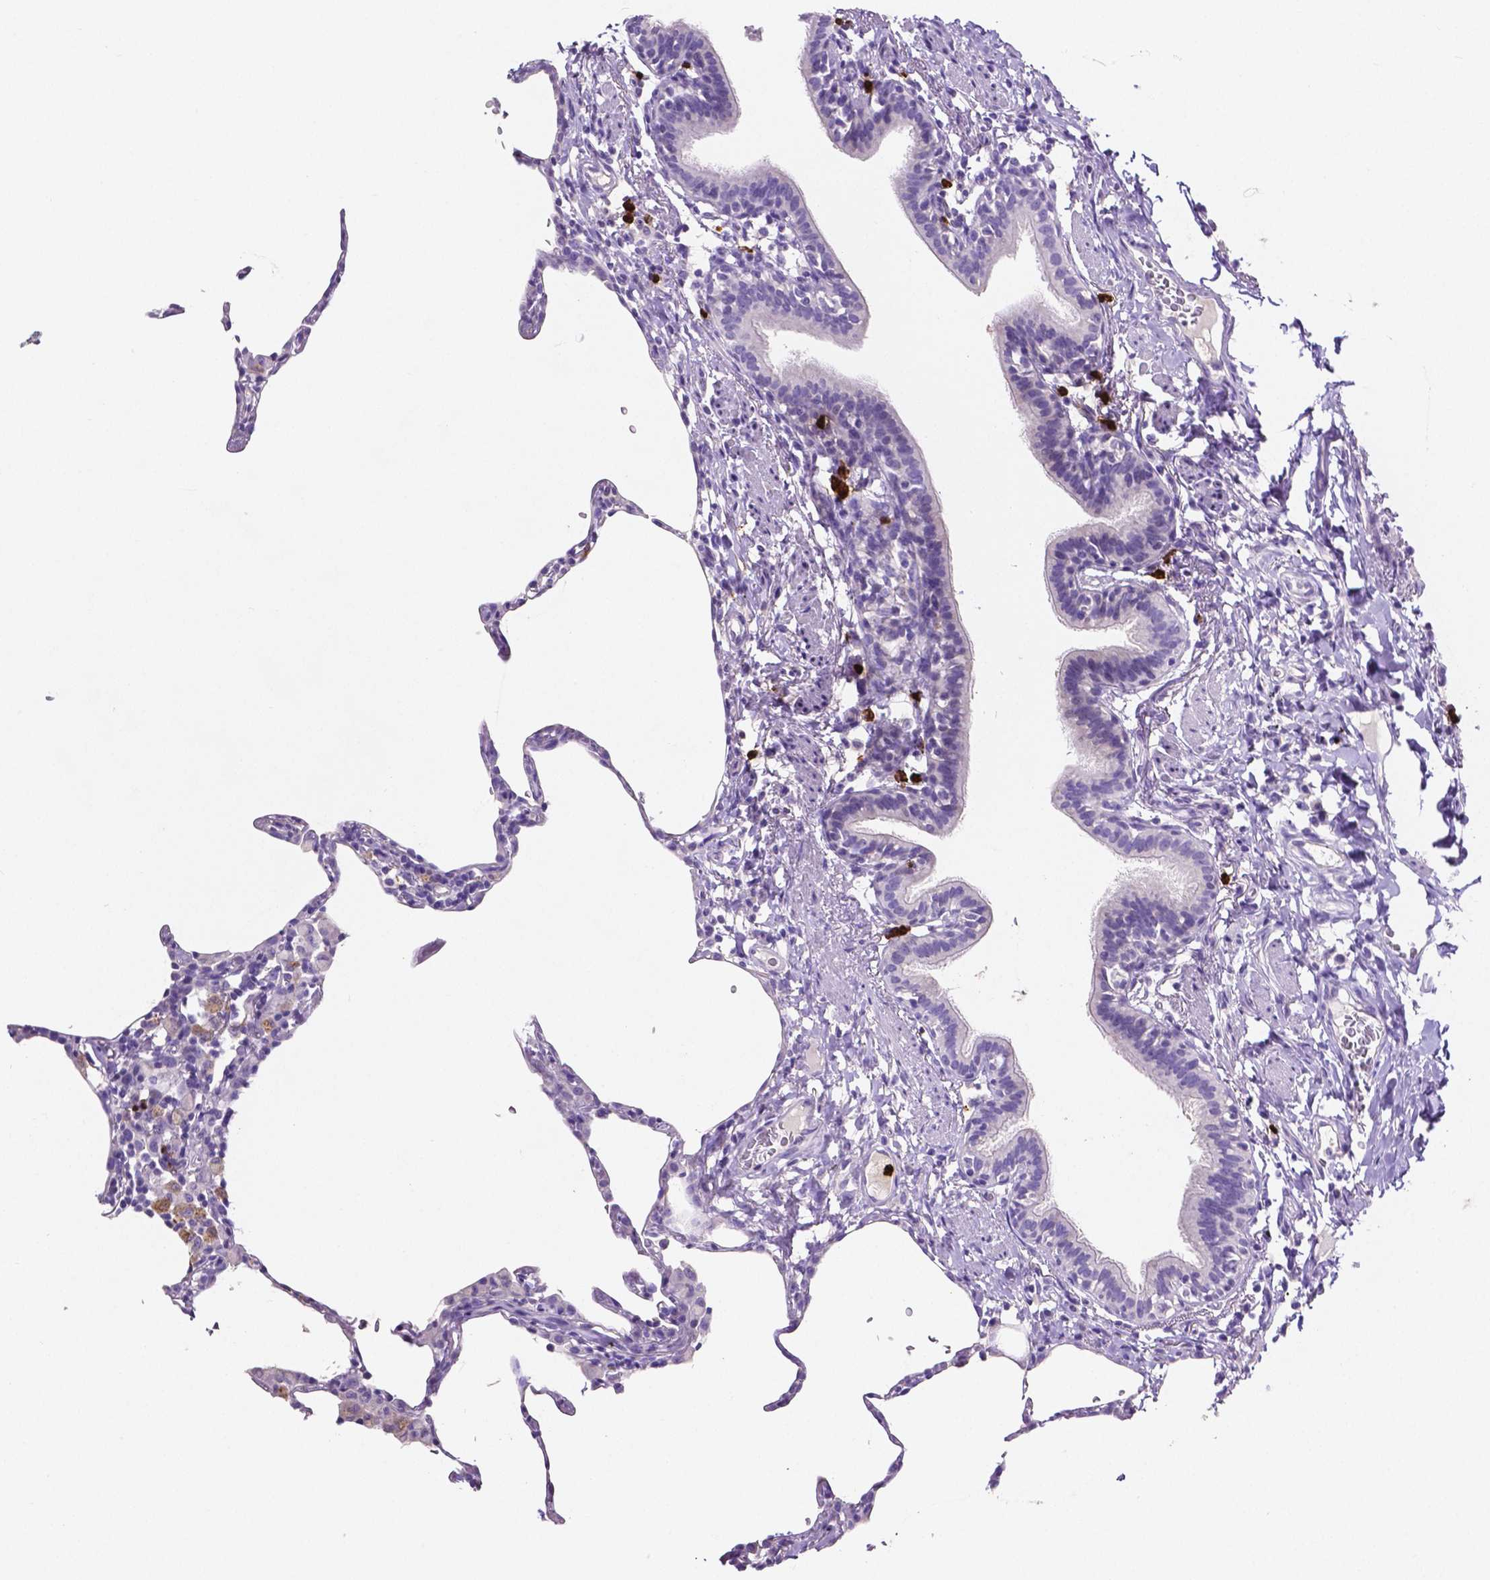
{"staining": {"intensity": "negative", "quantity": "none", "location": "none"}, "tissue": "lung", "cell_type": "Alveolar cells", "image_type": "normal", "snomed": [{"axis": "morphology", "description": "Normal tissue, NOS"}, {"axis": "topography", "description": "Lung"}], "caption": "Micrograph shows no significant protein expression in alveolar cells of normal lung.", "gene": "MMP9", "patient": {"sex": "female", "age": 57}}